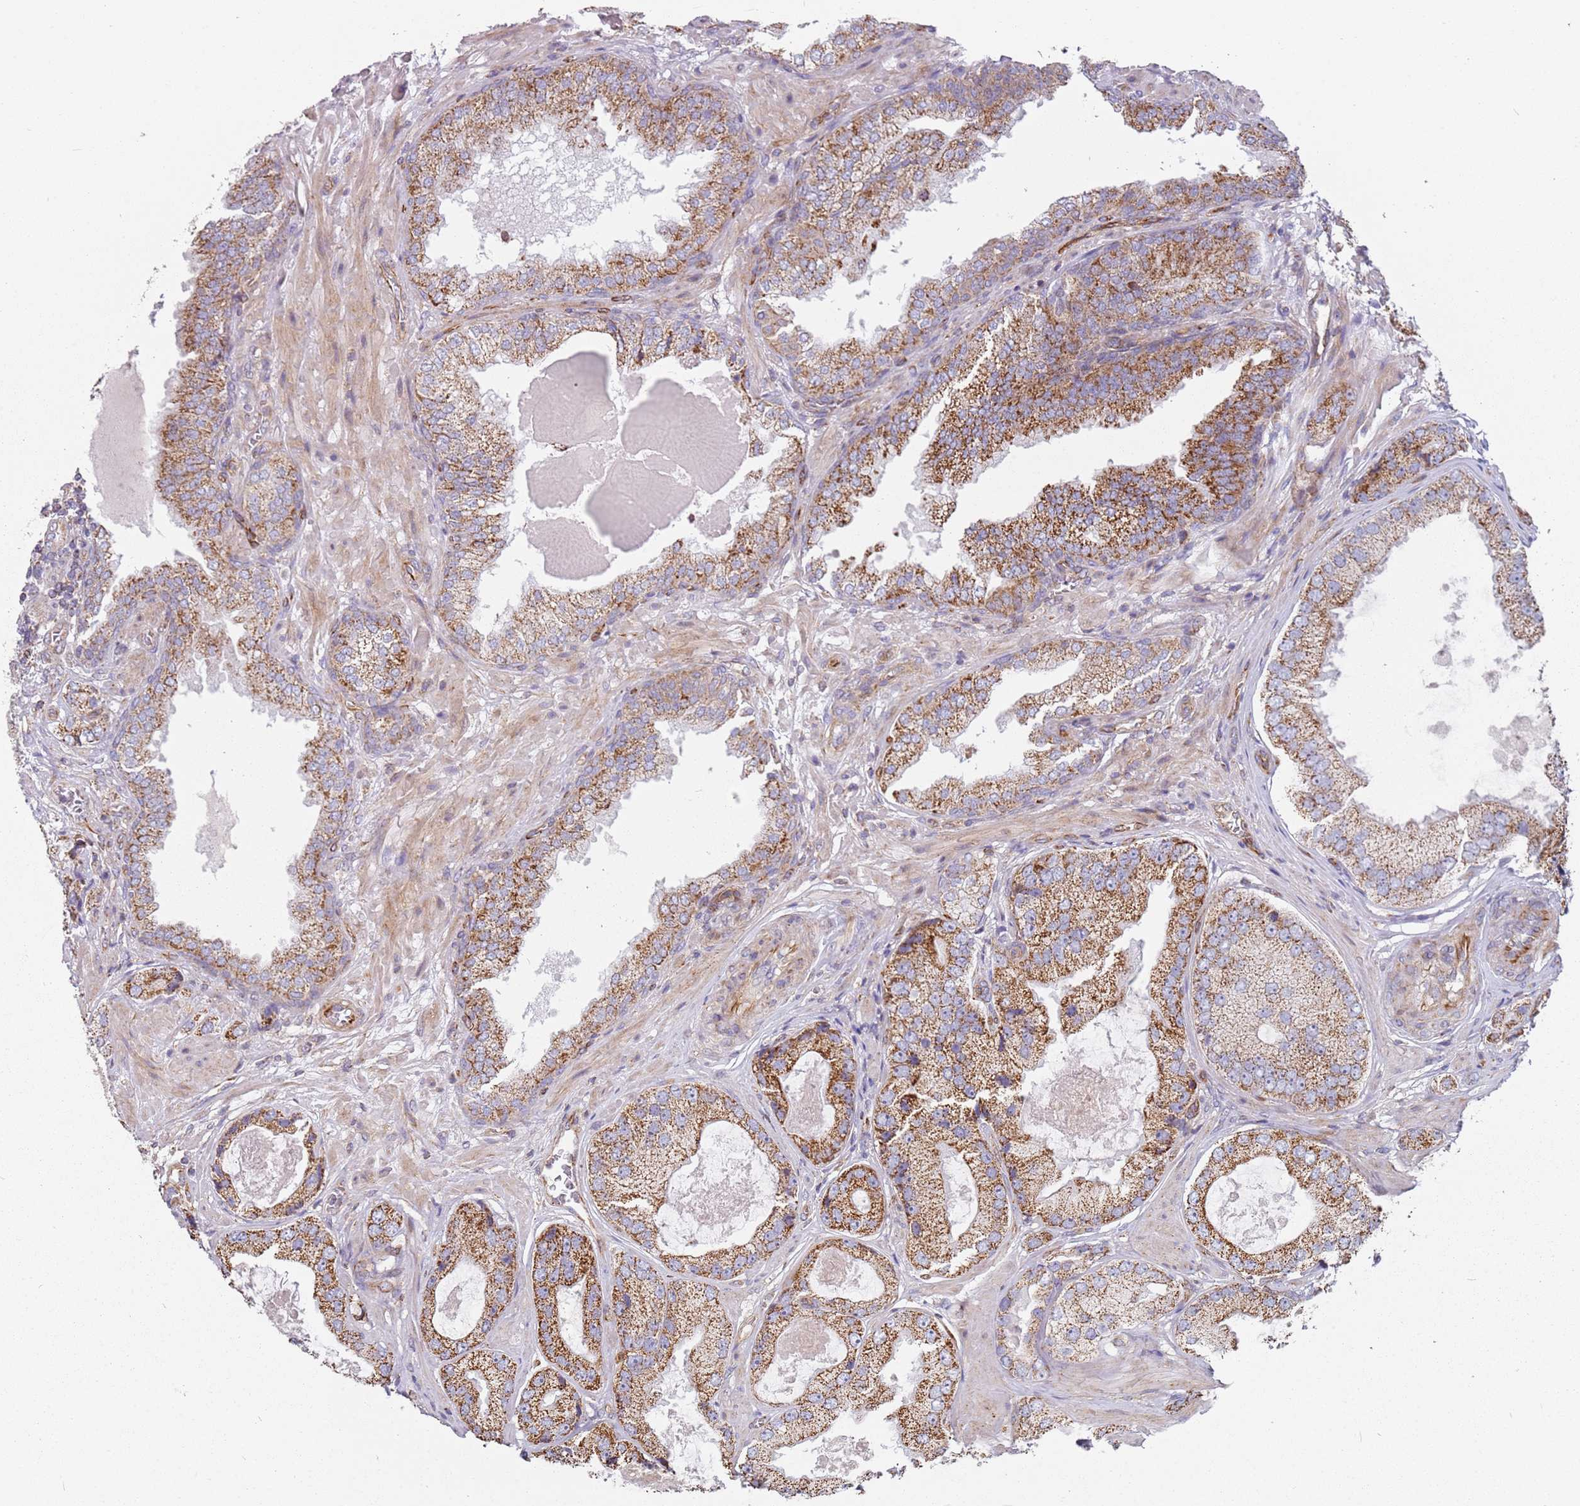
{"staining": {"intensity": "moderate", "quantity": ">75%", "location": "cytoplasmic/membranous"}, "tissue": "prostate cancer", "cell_type": "Tumor cells", "image_type": "cancer", "snomed": [{"axis": "morphology", "description": "Adenocarcinoma, High grade"}, {"axis": "topography", "description": "Prostate"}], "caption": "Protein positivity by IHC shows moderate cytoplasmic/membranous positivity in about >75% of tumor cells in prostate cancer (adenocarcinoma (high-grade)). The staining is performed using DAB brown chromogen to label protein expression. The nuclei are counter-stained blue using hematoxylin.", "gene": "ALS2", "patient": {"sex": "male", "age": 59}}